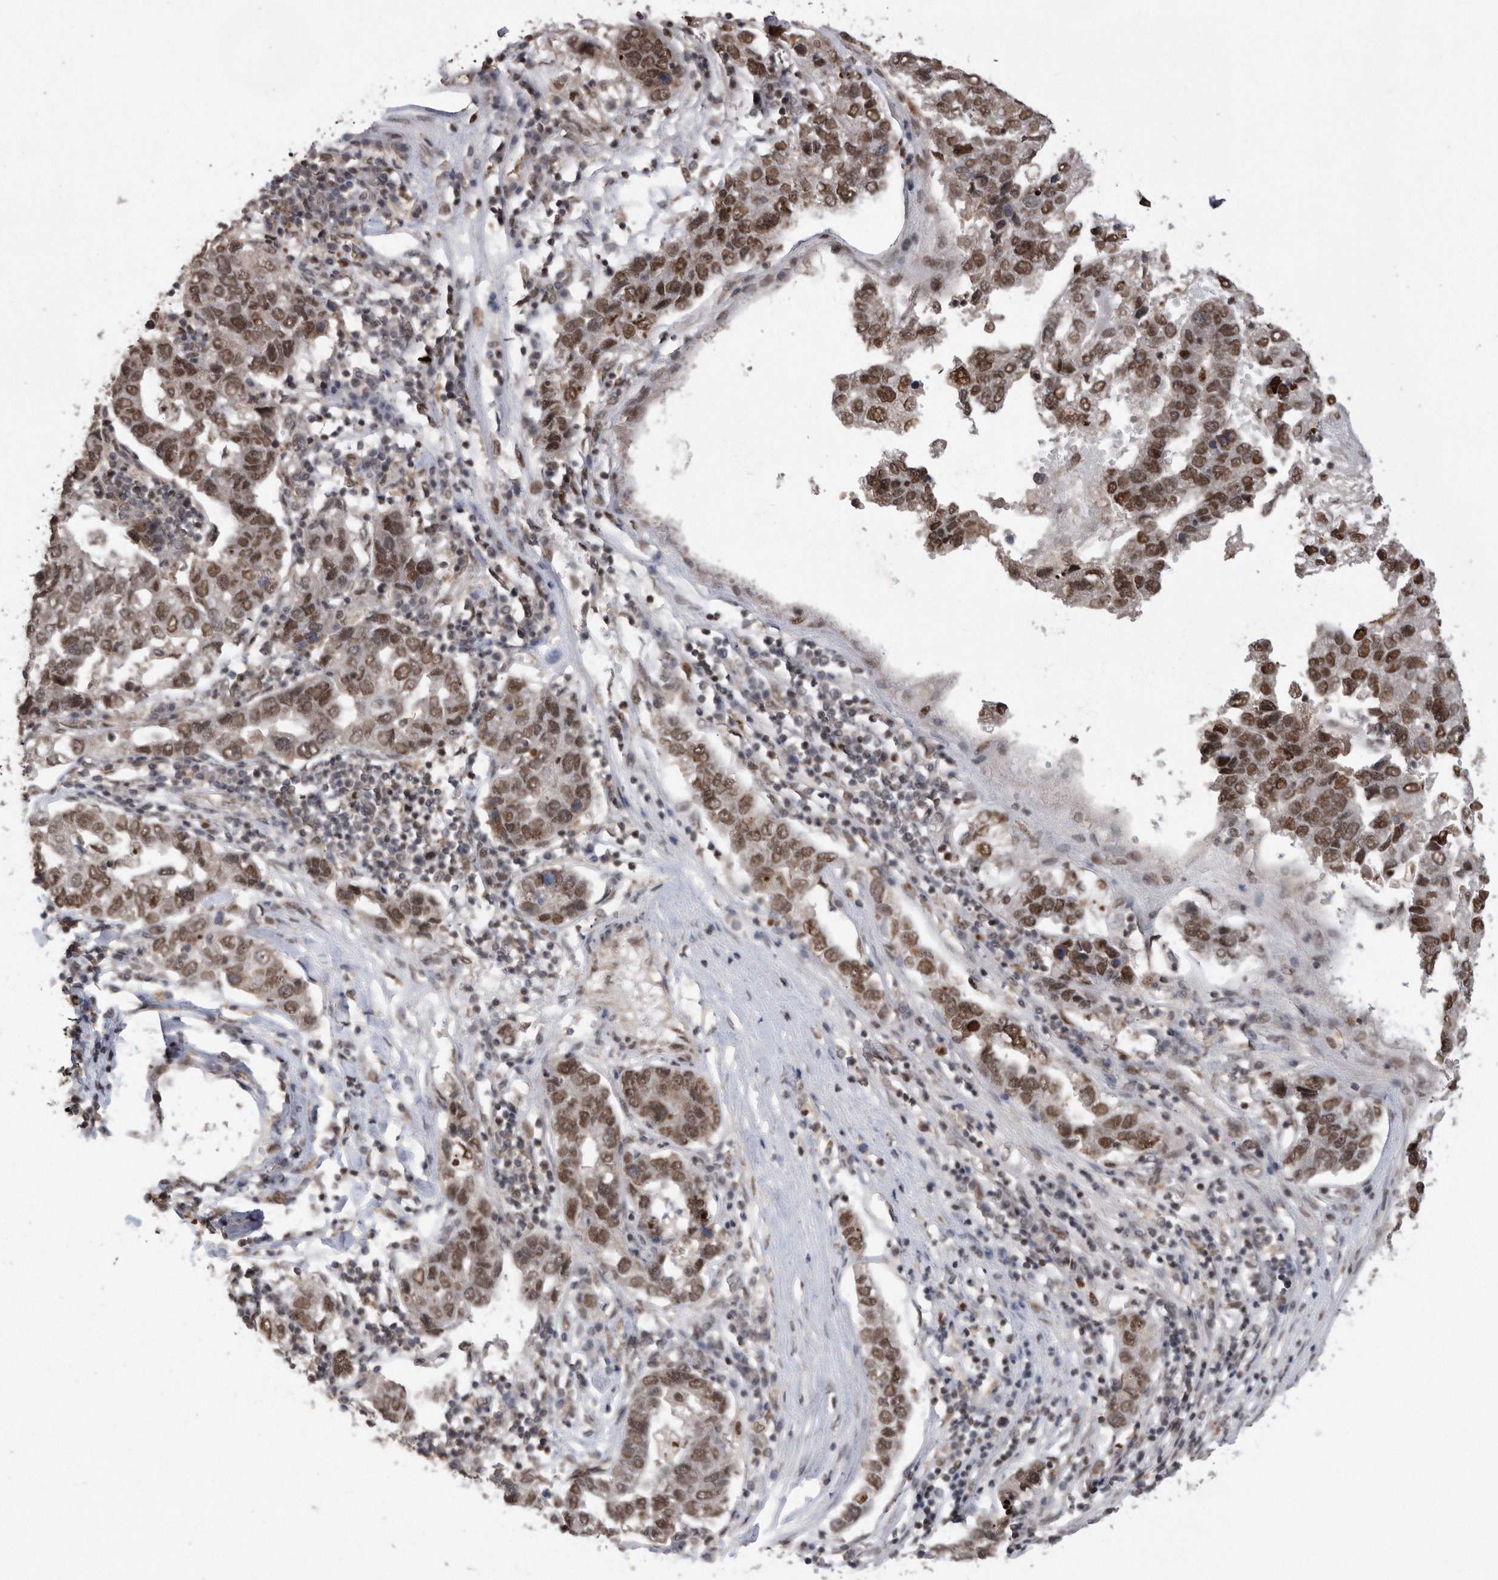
{"staining": {"intensity": "moderate", "quantity": ">75%", "location": "nuclear"}, "tissue": "pancreatic cancer", "cell_type": "Tumor cells", "image_type": "cancer", "snomed": [{"axis": "morphology", "description": "Adenocarcinoma, NOS"}, {"axis": "topography", "description": "Pancreas"}], "caption": "A brown stain labels moderate nuclear positivity of a protein in pancreatic adenocarcinoma tumor cells. The staining is performed using DAB (3,3'-diaminobenzidine) brown chromogen to label protein expression. The nuclei are counter-stained blue using hematoxylin.", "gene": "TDRD3", "patient": {"sex": "female", "age": 61}}